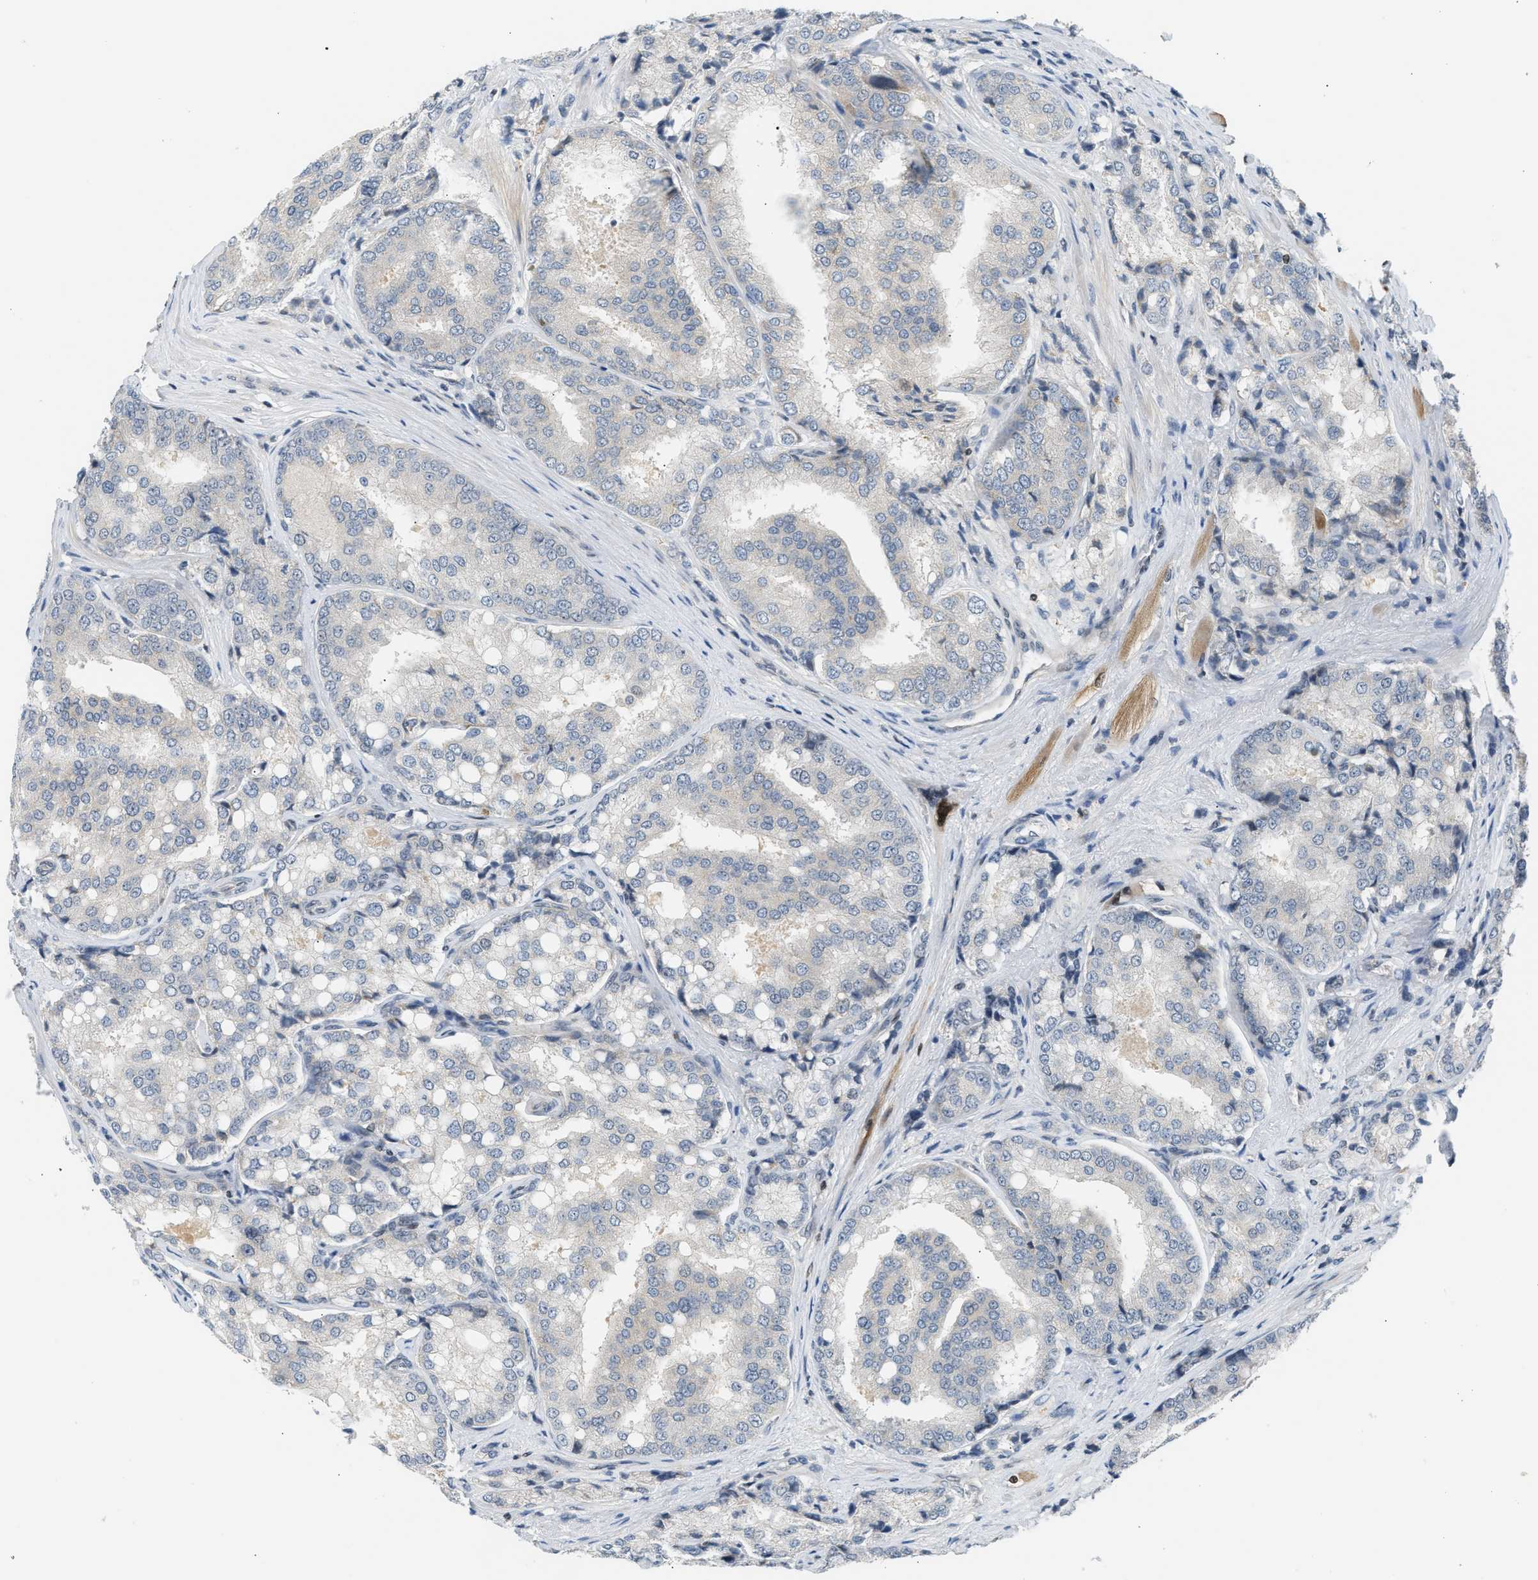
{"staining": {"intensity": "negative", "quantity": "none", "location": "none"}, "tissue": "prostate cancer", "cell_type": "Tumor cells", "image_type": "cancer", "snomed": [{"axis": "morphology", "description": "Adenocarcinoma, High grade"}, {"axis": "topography", "description": "Prostate"}], "caption": "The micrograph shows no significant staining in tumor cells of adenocarcinoma (high-grade) (prostate).", "gene": "NPS", "patient": {"sex": "male", "age": 50}}